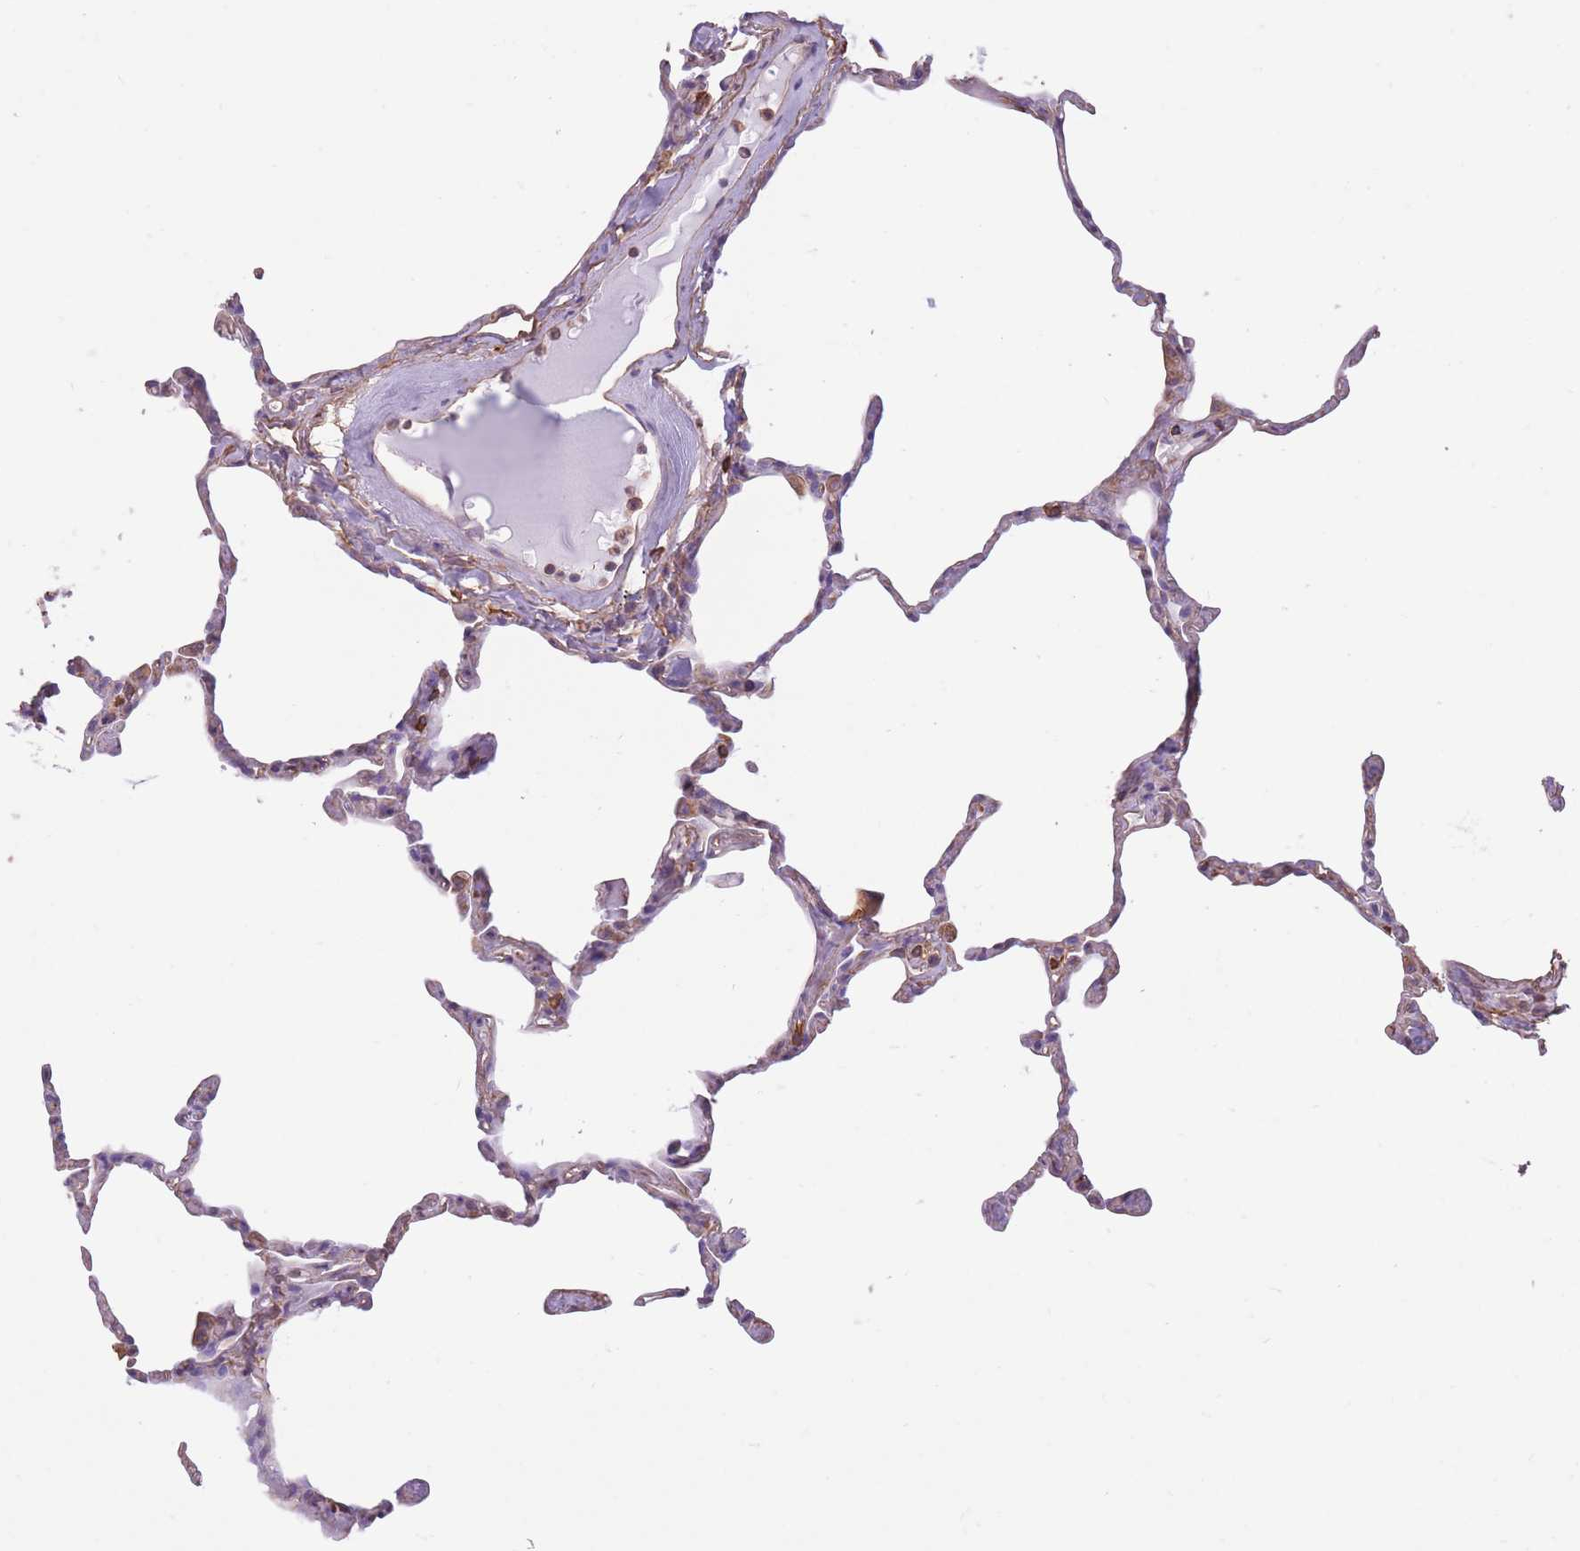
{"staining": {"intensity": "negative", "quantity": "none", "location": "none"}, "tissue": "lung", "cell_type": "Alveolar cells", "image_type": "normal", "snomed": [{"axis": "morphology", "description": "Normal tissue, NOS"}, {"axis": "topography", "description": "Lung"}], "caption": "Immunohistochemical staining of benign human lung displays no significant positivity in alveolar cells.", "gene": "ADD1", "patient": {"sex": "male", "age": 65}}